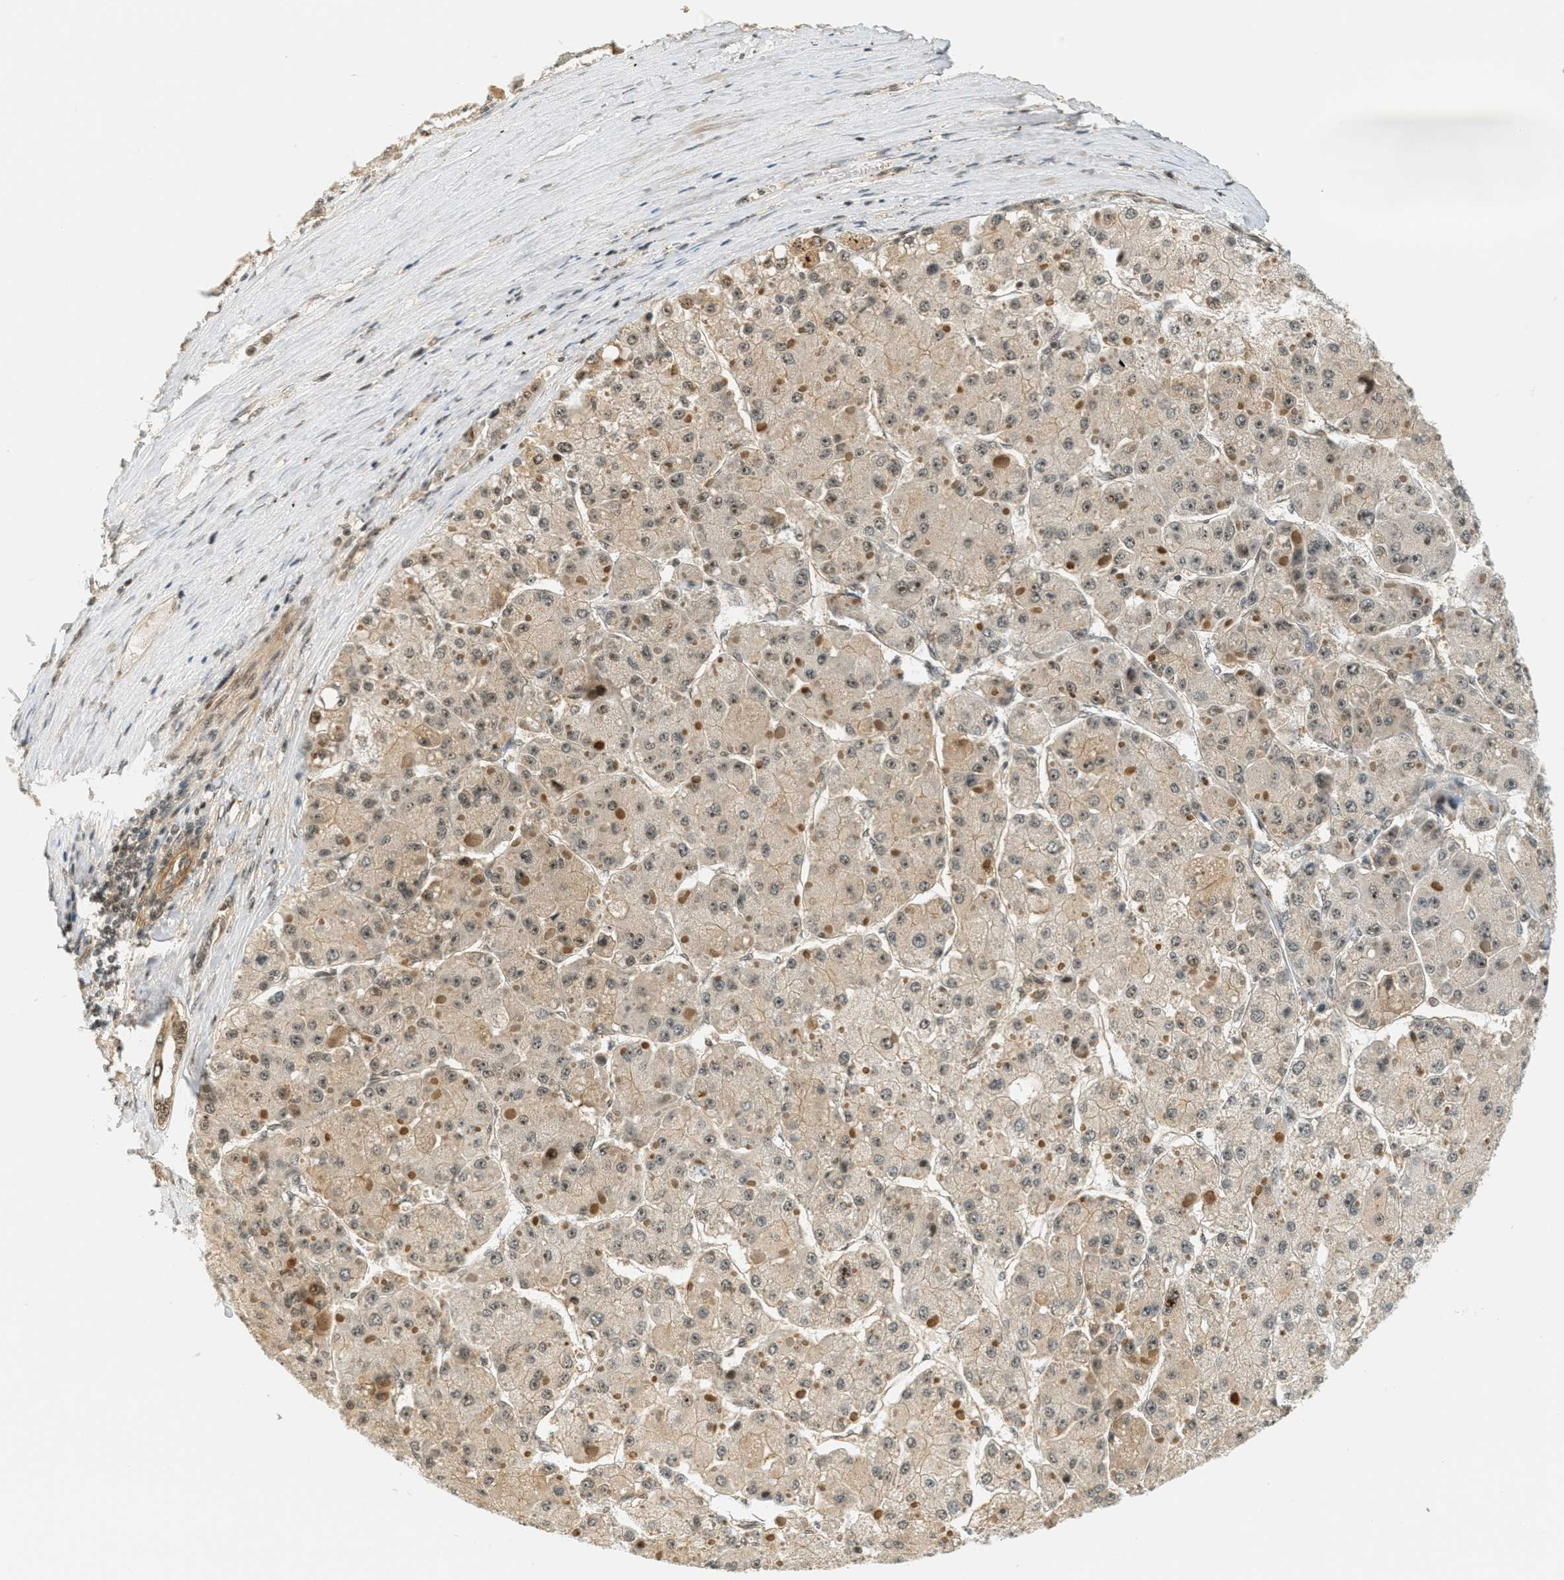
{"staining": {"intensity": "weak", "quantity": ">75%", "location": "cytoplasmic/membranous"}, "tissue": "liver cancer", "cell_type": "Tumor cells", "image_type": "cancer", "snomed": [{"axis": "morphology", "description": "Carcinoma, Hepatocellular, NOS"}, {"axis": "topography", "description": "Liver"}], "caption": "About >75% of tumor cells in liver cancer demonstrate weak cytoplasmic/membranous protein staining as visualized by brown immunohistochemical staining.", "gene": "FOXM1", "patient": {"sex": "female", "age": 73}}